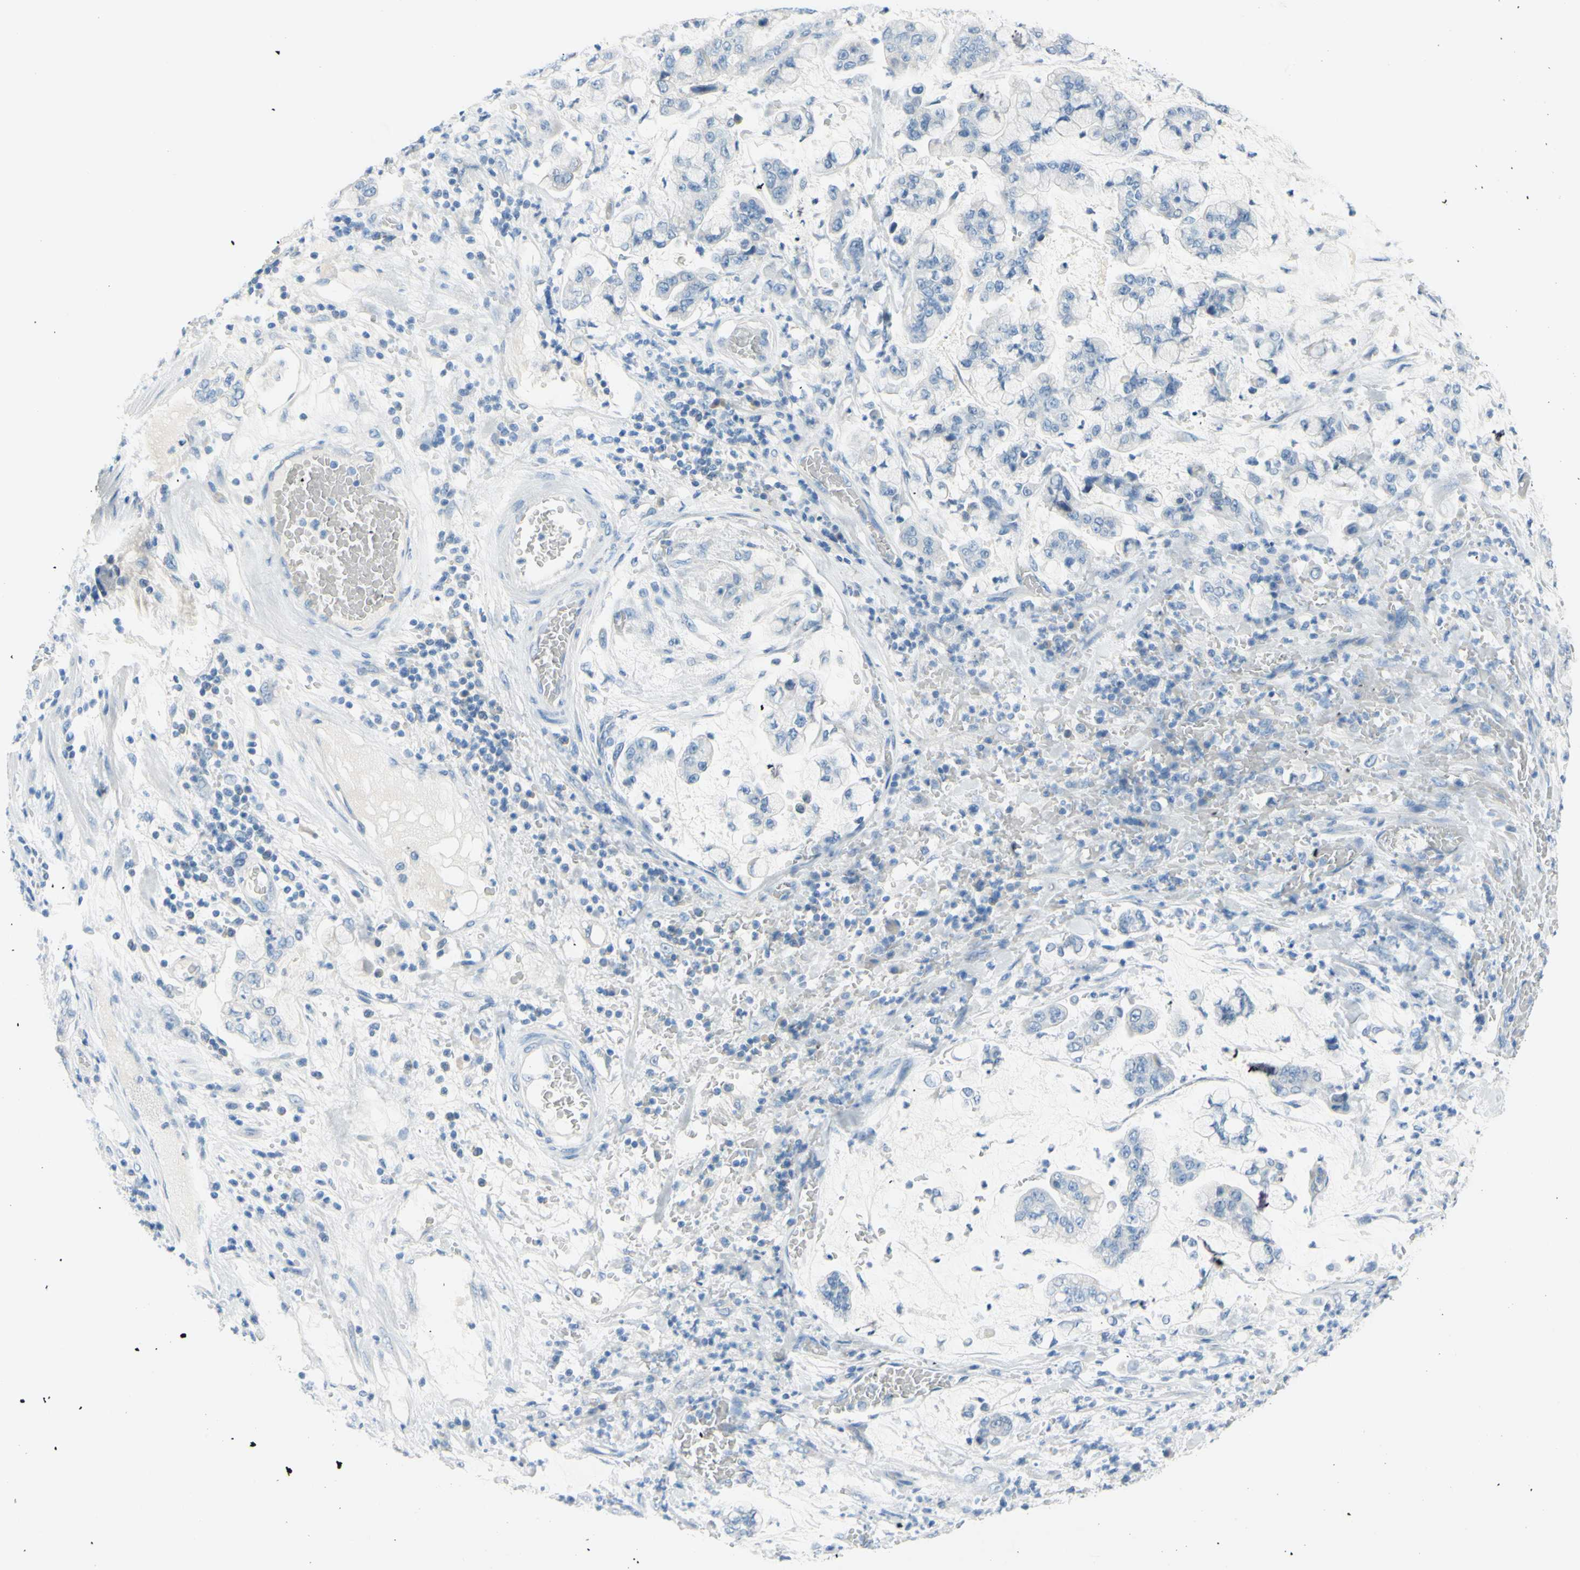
{"staining": {"intensity": "negative", "quantity": "none", "location": "none"}, "tissue": "stomach cancer", "cell_type": "Tumor cells", "image_type": "cancer", "snomed": [{"axis": "morphology", "description": "Normal tissue, NOS"}, {"axis": "morphology", "description": "Adenocarcinoma, NOS"}, {"axis": "topography", "description": "Stomach, upper"}, {"axis": "topography", "description": "Stomach"}], "caption": "This histopathology image is of stomach cancer (adenocarcinoma) stained with immunohistochemistry (IHC) to label a protein in brown with the nuclei are counter-stained blue. There is no positivity in tumor cells.", "gene": "DCT", "patient": {"sex": "male", "age": 76}}